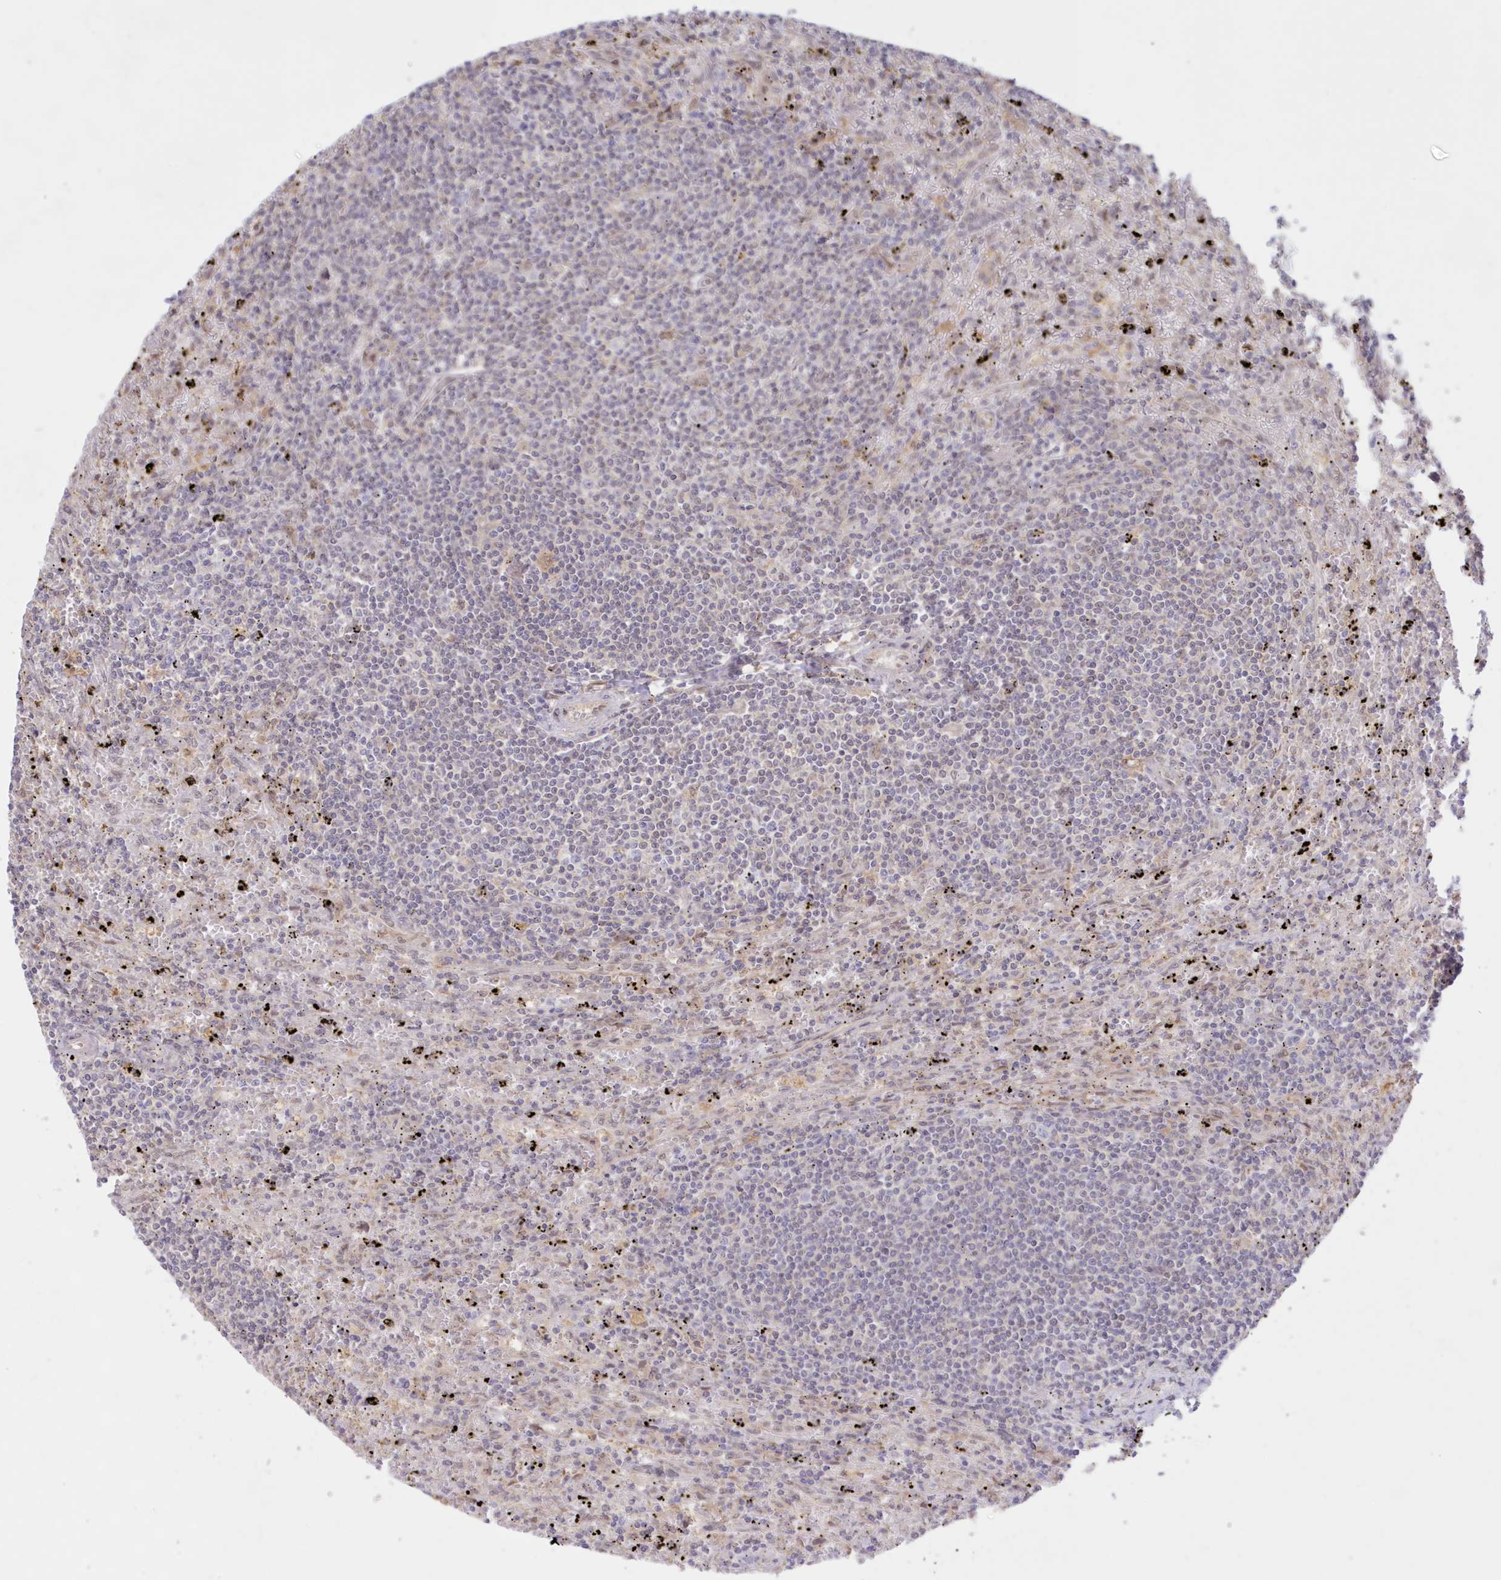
{"staining": {"intensity": "negative", "quantity": "none", "location": "none"}, "tissue": "lymphoma", "cell_type": "Tumor cells", "image_type": "cancer", "snomed": [{"axis": "morphology", "description": "Malignant lymphoma, non-Hodgkin's type, Low grade"}, {"axis": "topography", "description": "Spleen"}], "caption": "The immunohistochemistry (IHC) micrograph has no significant expression in tumor cells of lymphoma tissue.", "gene": "RNPEP", "patient": {"sex": "male", "age": 76}}